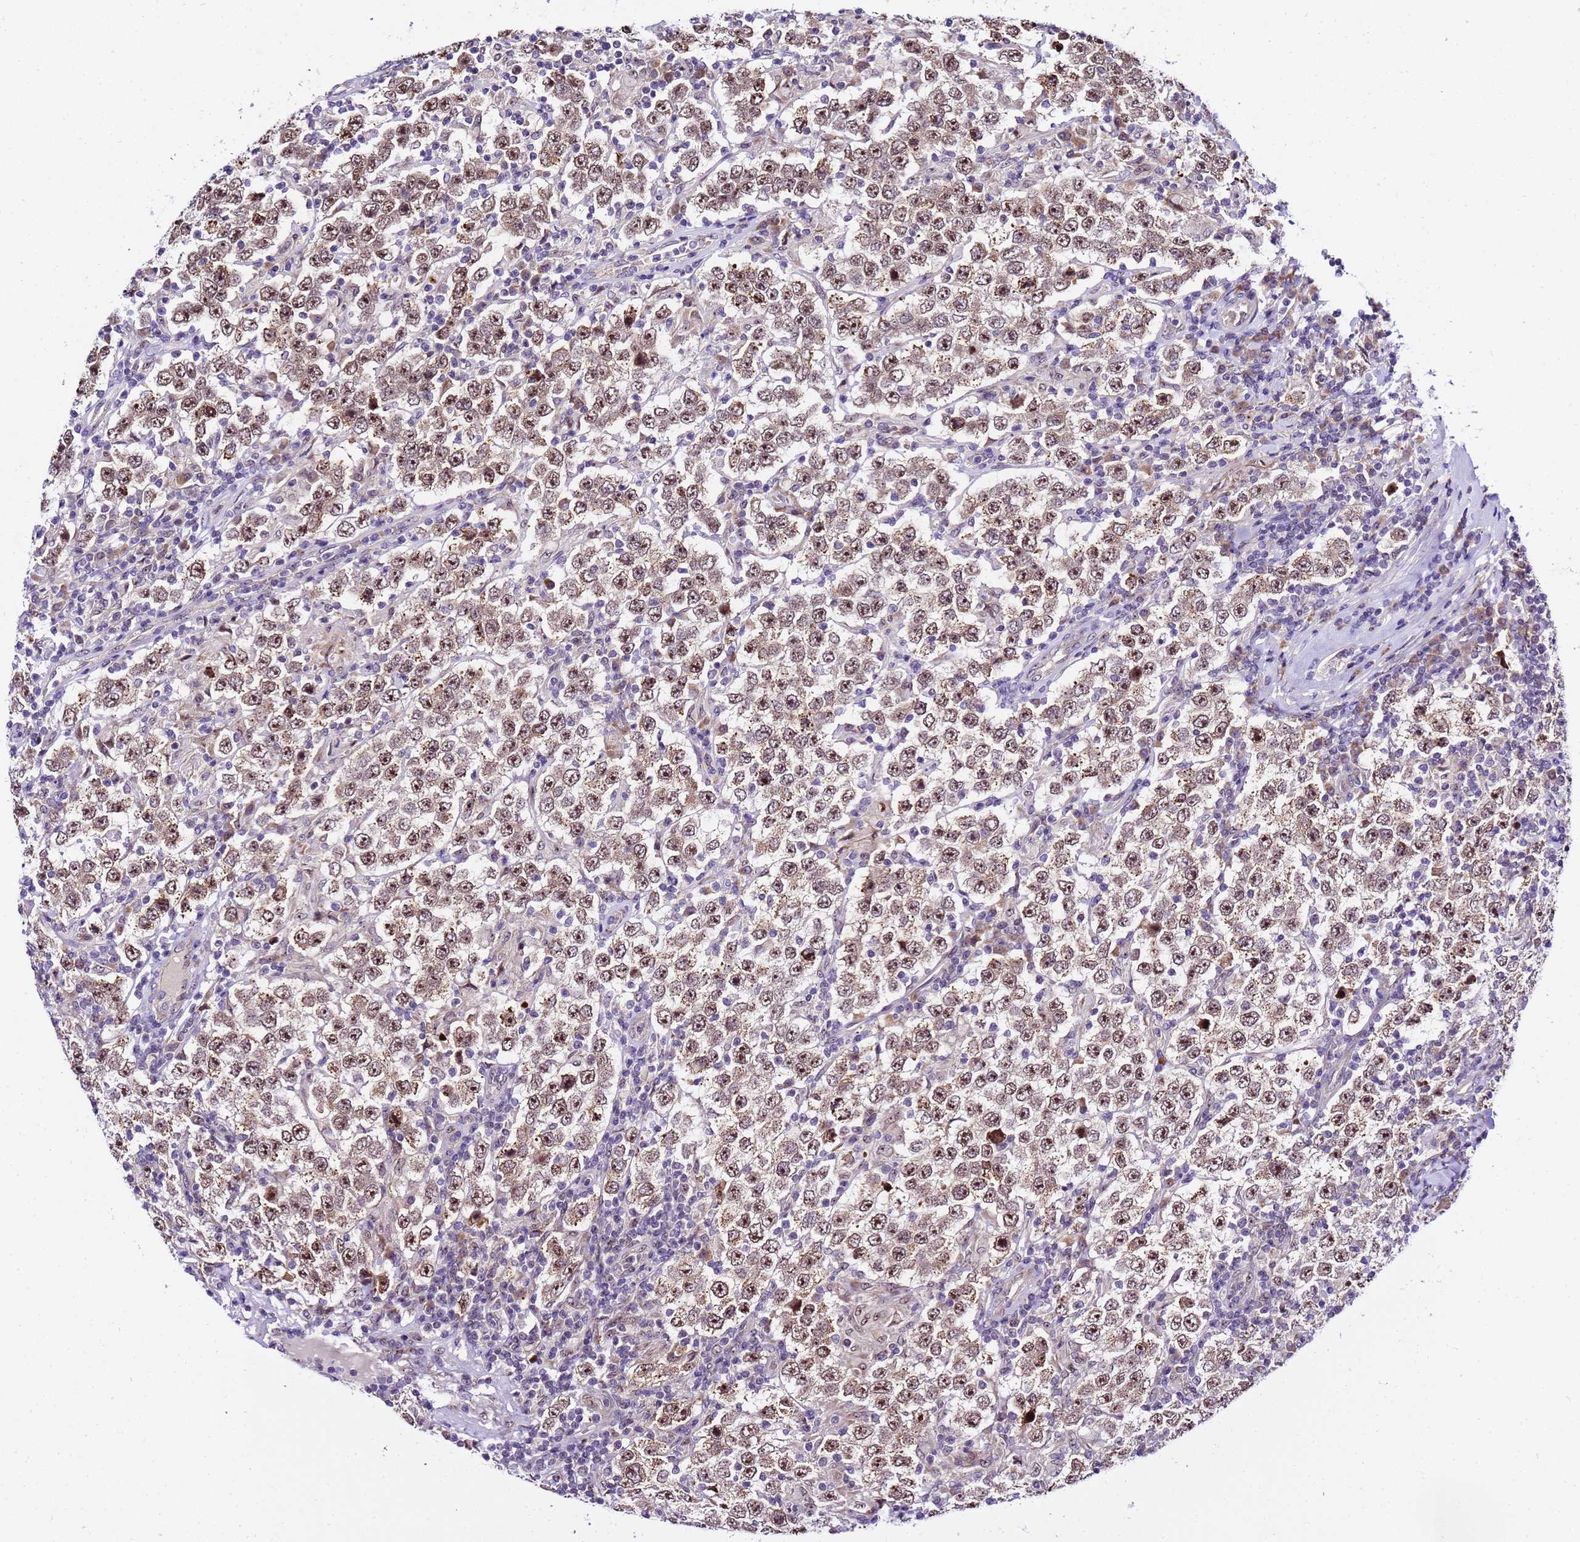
{"staining": {"intensity": "moderate", "quantity": ">75%", "location": "nuclear"}, "tissue": "testis cancer", "cell_type": "Tumor cells", "image_type": "cancer", "snomed": [{"axis": "morphology", "description": "Normal tissue, NOS"}, {"axis": "morphology", "description": "Urothelial carcinoma, High grade"}, {"axis": "morphology", "description": "Seminoma, NOS"}, {"axis": "morphology", "description": "Carcinoma, Embryonal, NOS"}, {"axis": "topography", "description": "Urinary bladder"}, {"axis": "topography", "description": "Testis"}], "caption": "Immunohistochemical staining of human testis cancer (seminoma) demonstrates medium levels of moderate nuclear expression in about >75% of tumor cells.", "gene": "SLX4IP", "patient": {"sex": "male", "age": 41}}